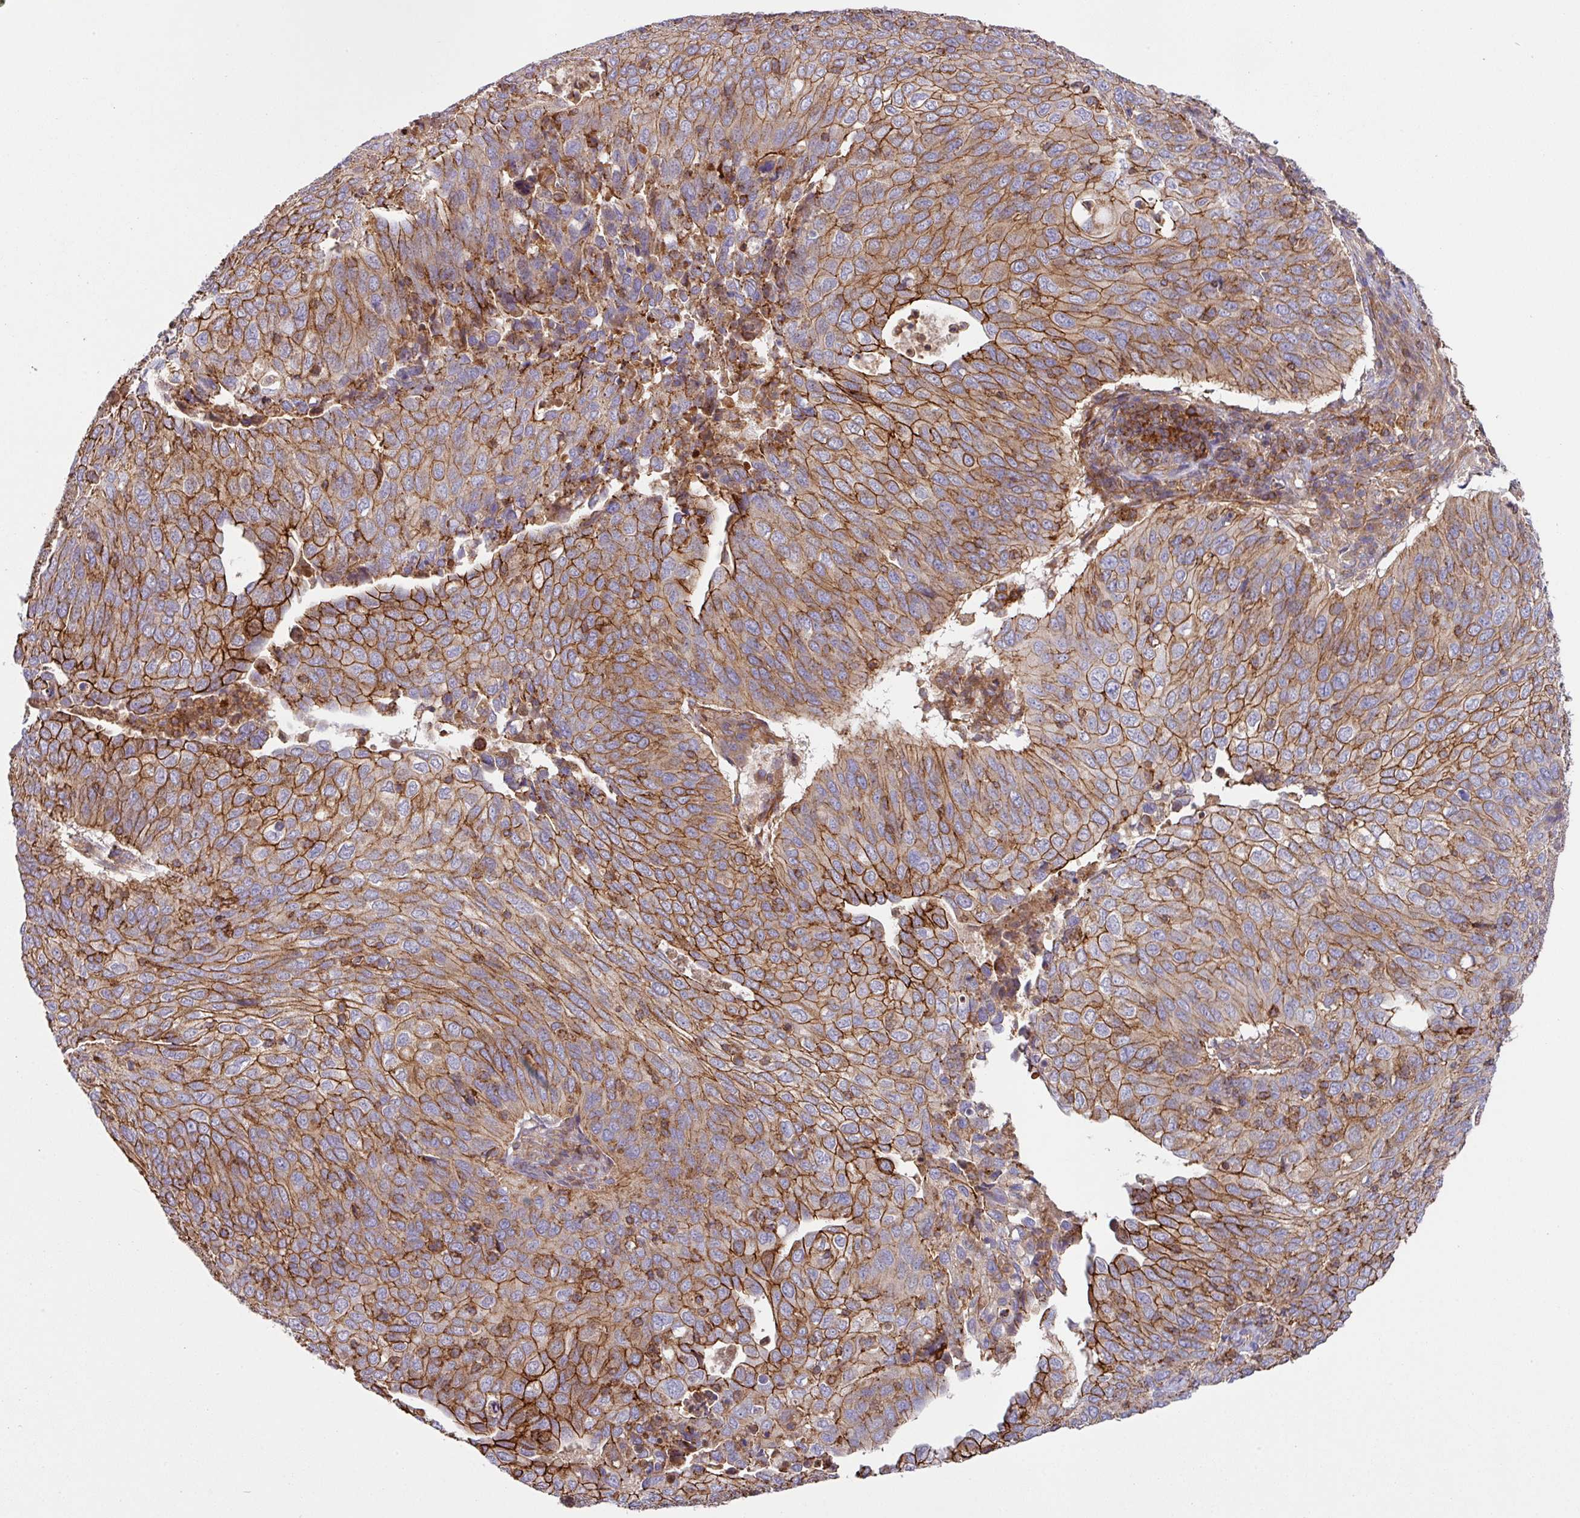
{"staining": {"intensity": "moderate", "quantity": "25%-75%", "location": "cytoplasmic/membranous"}, "tissue": "cervical cancer", "cell_type": "Tumor cells", "image_type": "cancer", "snomed": [{"axis": "morphology", "description": "Squamous cell carcinoma, NOS"}, {"axis": "topography", "description": "Cervix"}], "caption": "IHC staining of cervical cancer, which exhibits medium levels of moderate cytoplasmic/membranous positivity in about 25%-75% of tumor cells indicating moderate cytoplasmic/membranous protein expression. The staining was performed using DAB (3,3'-diaminobenzidine) (brown) for protein detection and nuclei were counterstained in hematoxylin (blue).", "gene": "RIC1", "patient": {"sex": "female", "age": 36}}